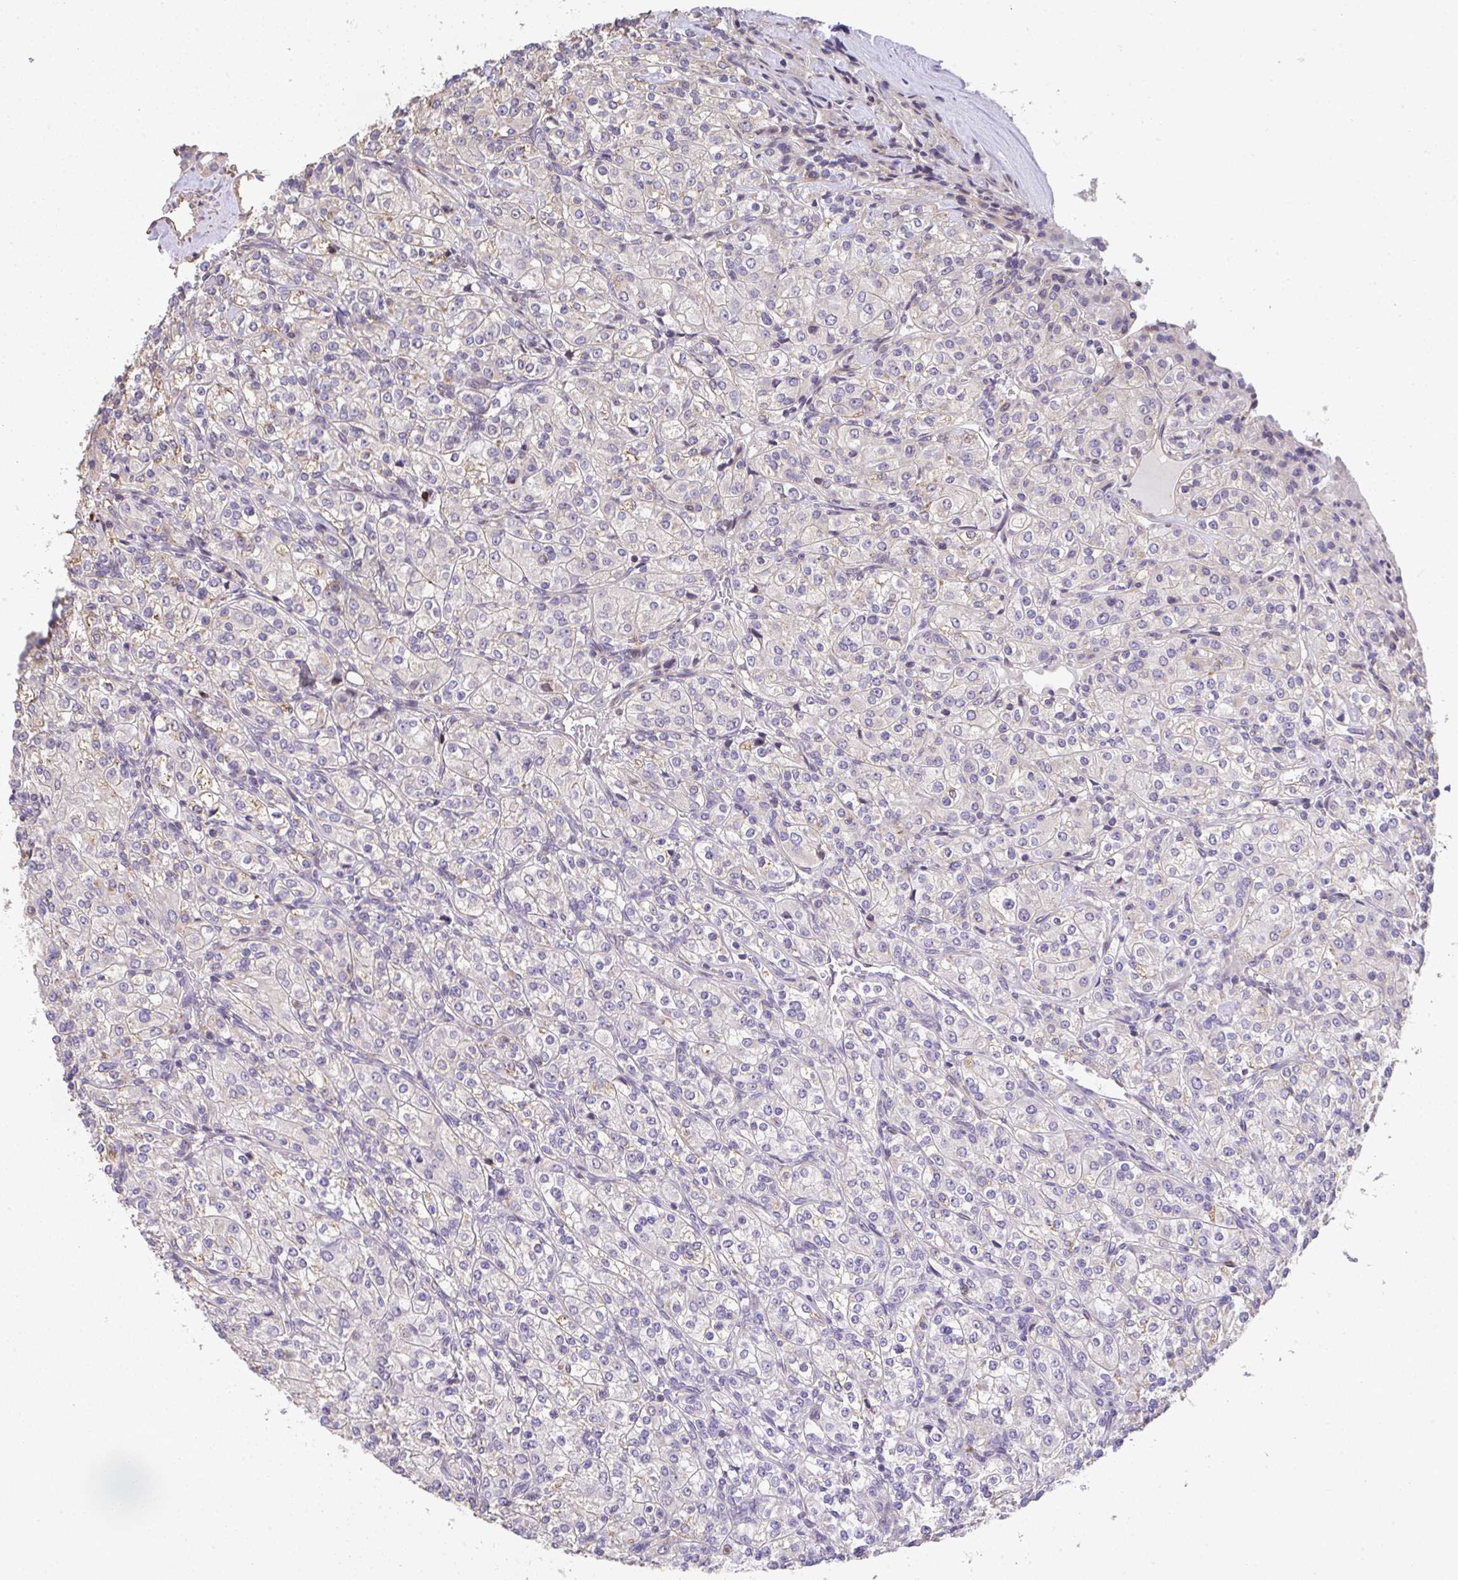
{"staining": {"intensity": "negative", "quantity": "none", "location": "none"}, "tissue": "renal cancer", "cell_type": "Tumor cells", "image_type": "cancer", "snomed": [{"axis": "morphology", "description": "Adenocarcinoma, NOS"}, {"axis": "topography", "description": "Kidney"}], "caption": "Adenocarcinoma (renal) was stained to show a protein in brown. There is no significant positivity in tumor cells.", "gene": "RUNDC3B", "patient": {"sex": "male", "age": 77}}